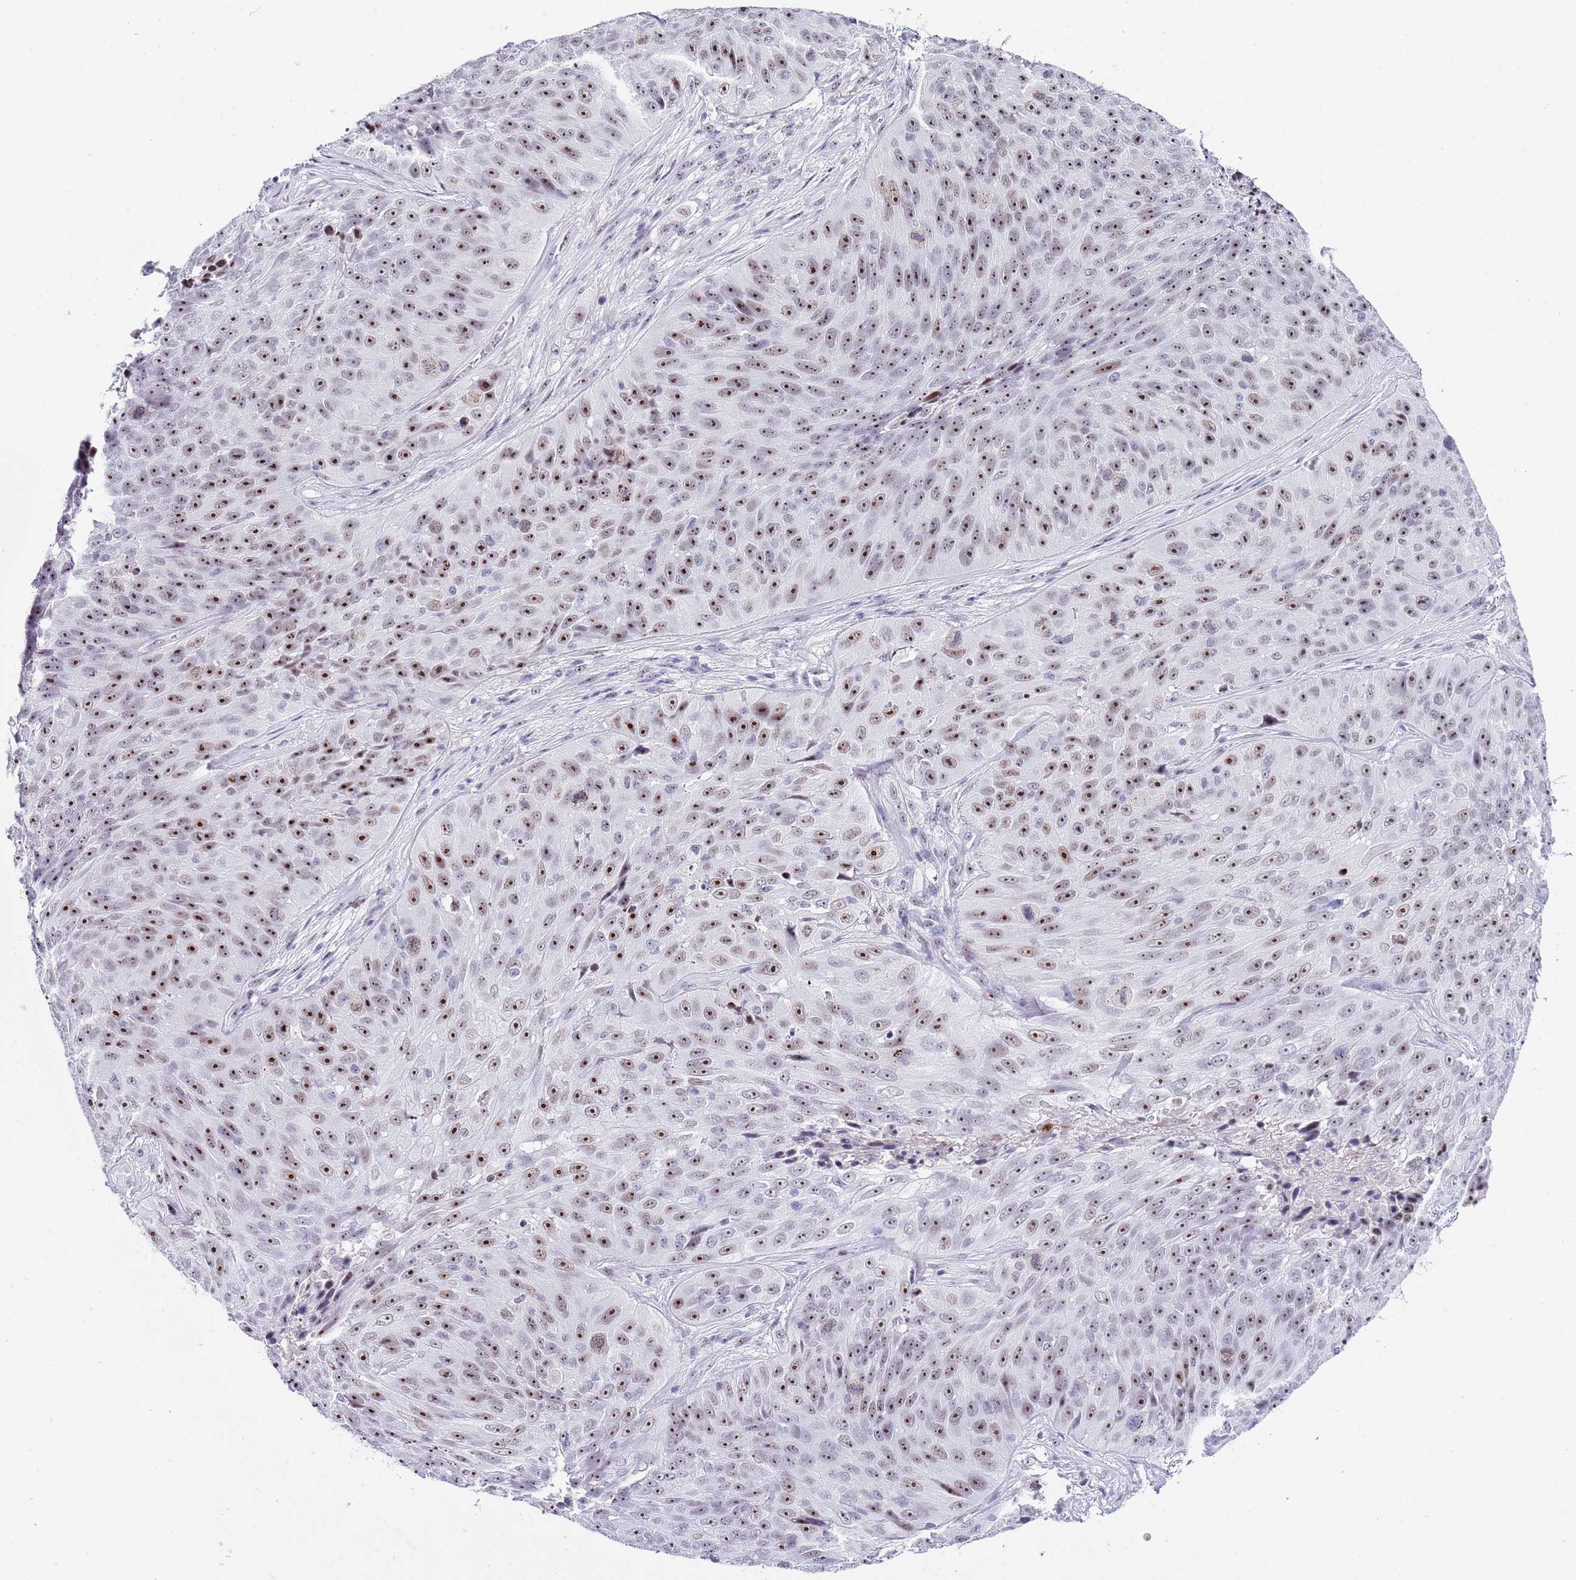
{"staining": {"intensity": "strong", "quantity": ">75%", "location": "nuclear"}, "tissue": "skin cancer", "cell_type": "Tumor cells", "image_type": "cancer", "snomed": [{"axis": "morphology", "description": "Squamous cell carcinoma, NOS"}, {"axis": "topography", "description": "Skin"}], "caption": "Human skin cancer stained with a brown dye exhibits strong nuclear positive positivity in about >75% of tumor cells.", "gene": "NOP56", "patient": {"sex": "female", "age": 87}}